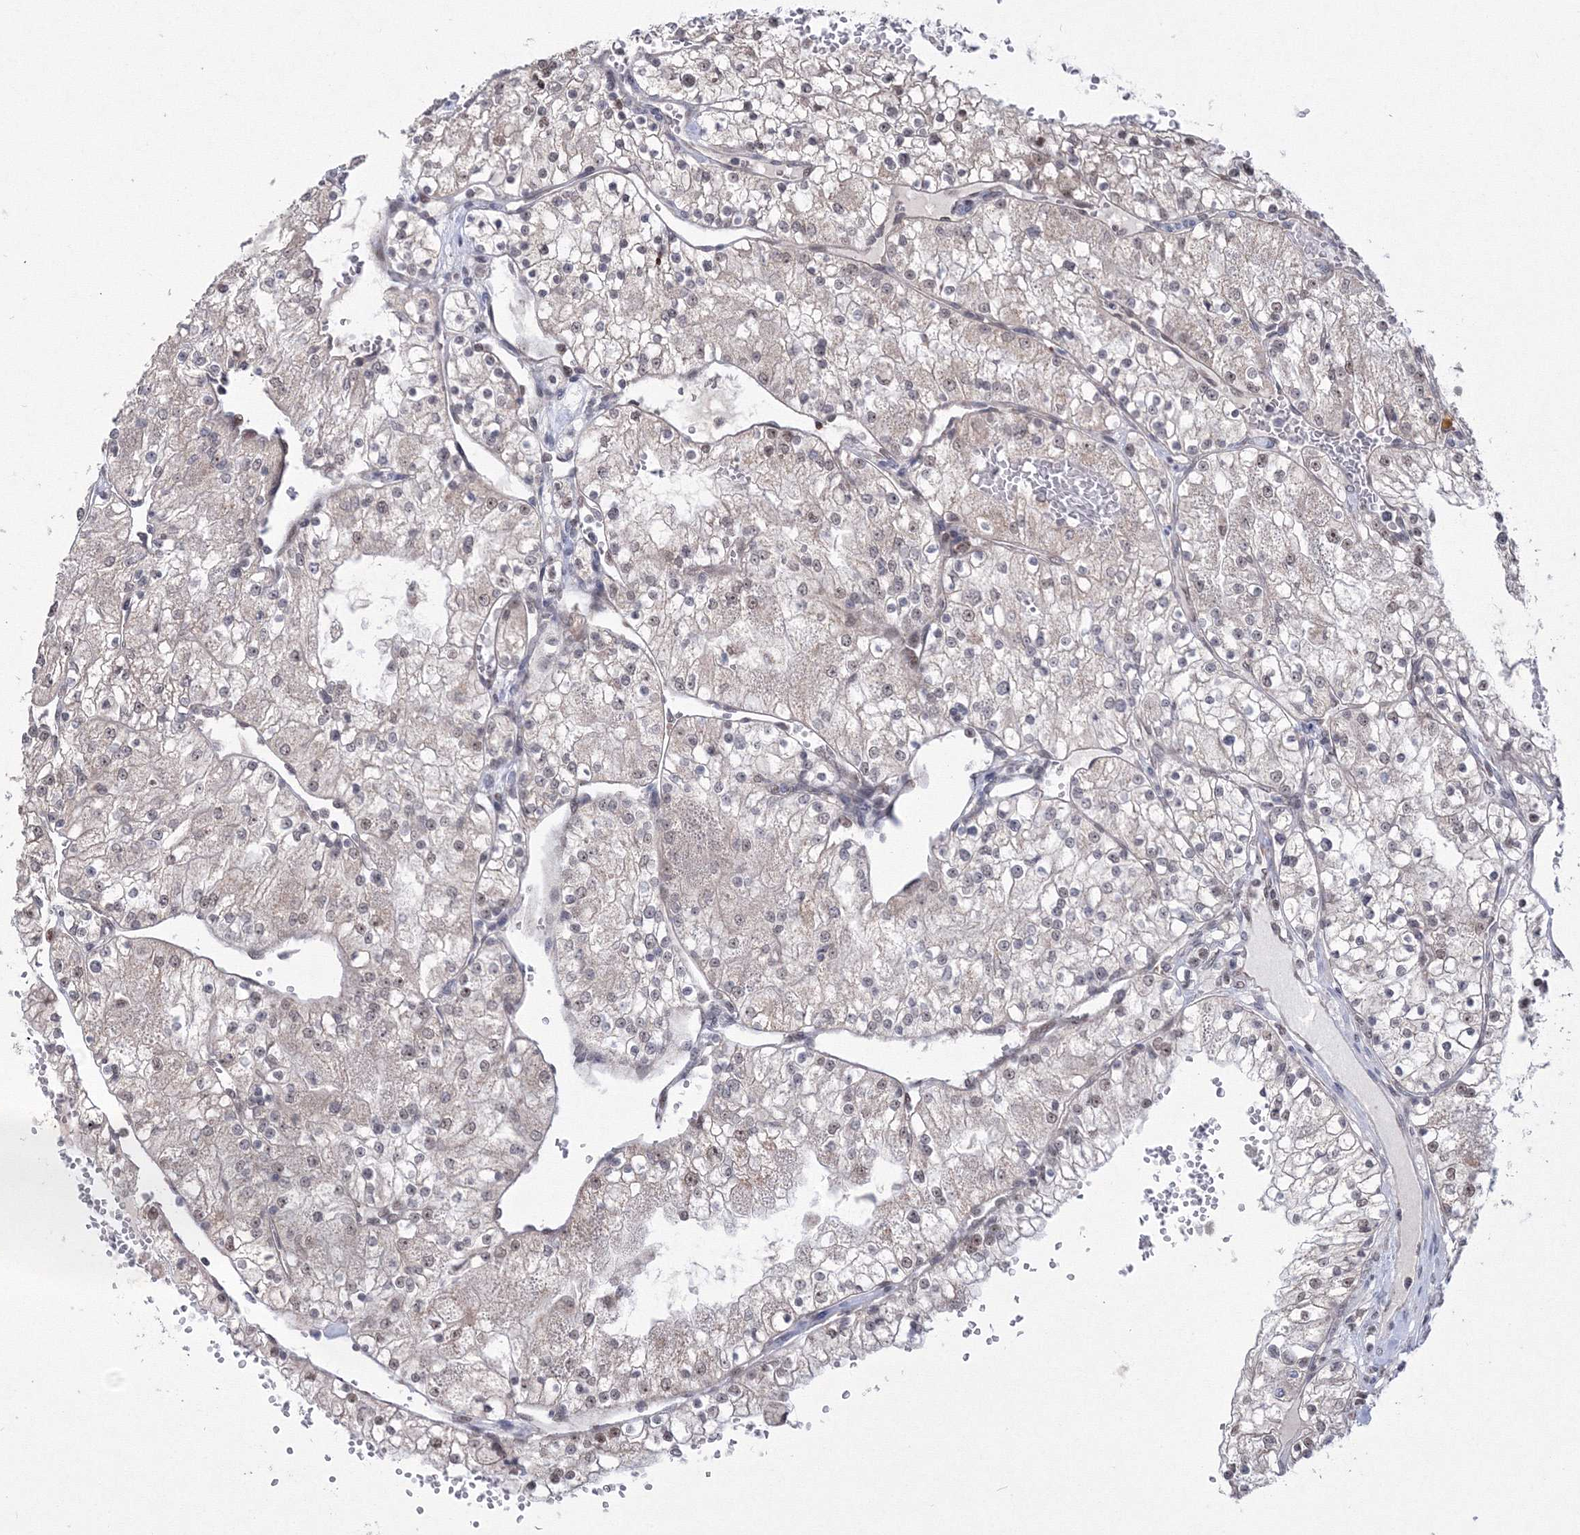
{"staining": {"intensity": "moderate", "quantity": ">75%", "location": "nuclear"}, "tissue": "renal cancer", "cell_type": "Tumor cells", "image_type": "cancer", "snomed": [{"axis": "morphology", "description": "Normal tissue, NOS"}, {"axis": "morphology", "description": "Adenocarcinoma, NOS"}, {"axis": "topography", "description": "Kidney"}], "caption": "A histopathology image of human renal cancer stained for a protein exhibits moderate nuclear brown staining in tumor cells. Nuclei are stained in blue.", "gene": "GRSF1", "patient": {"sex": "male", "age": 68}}